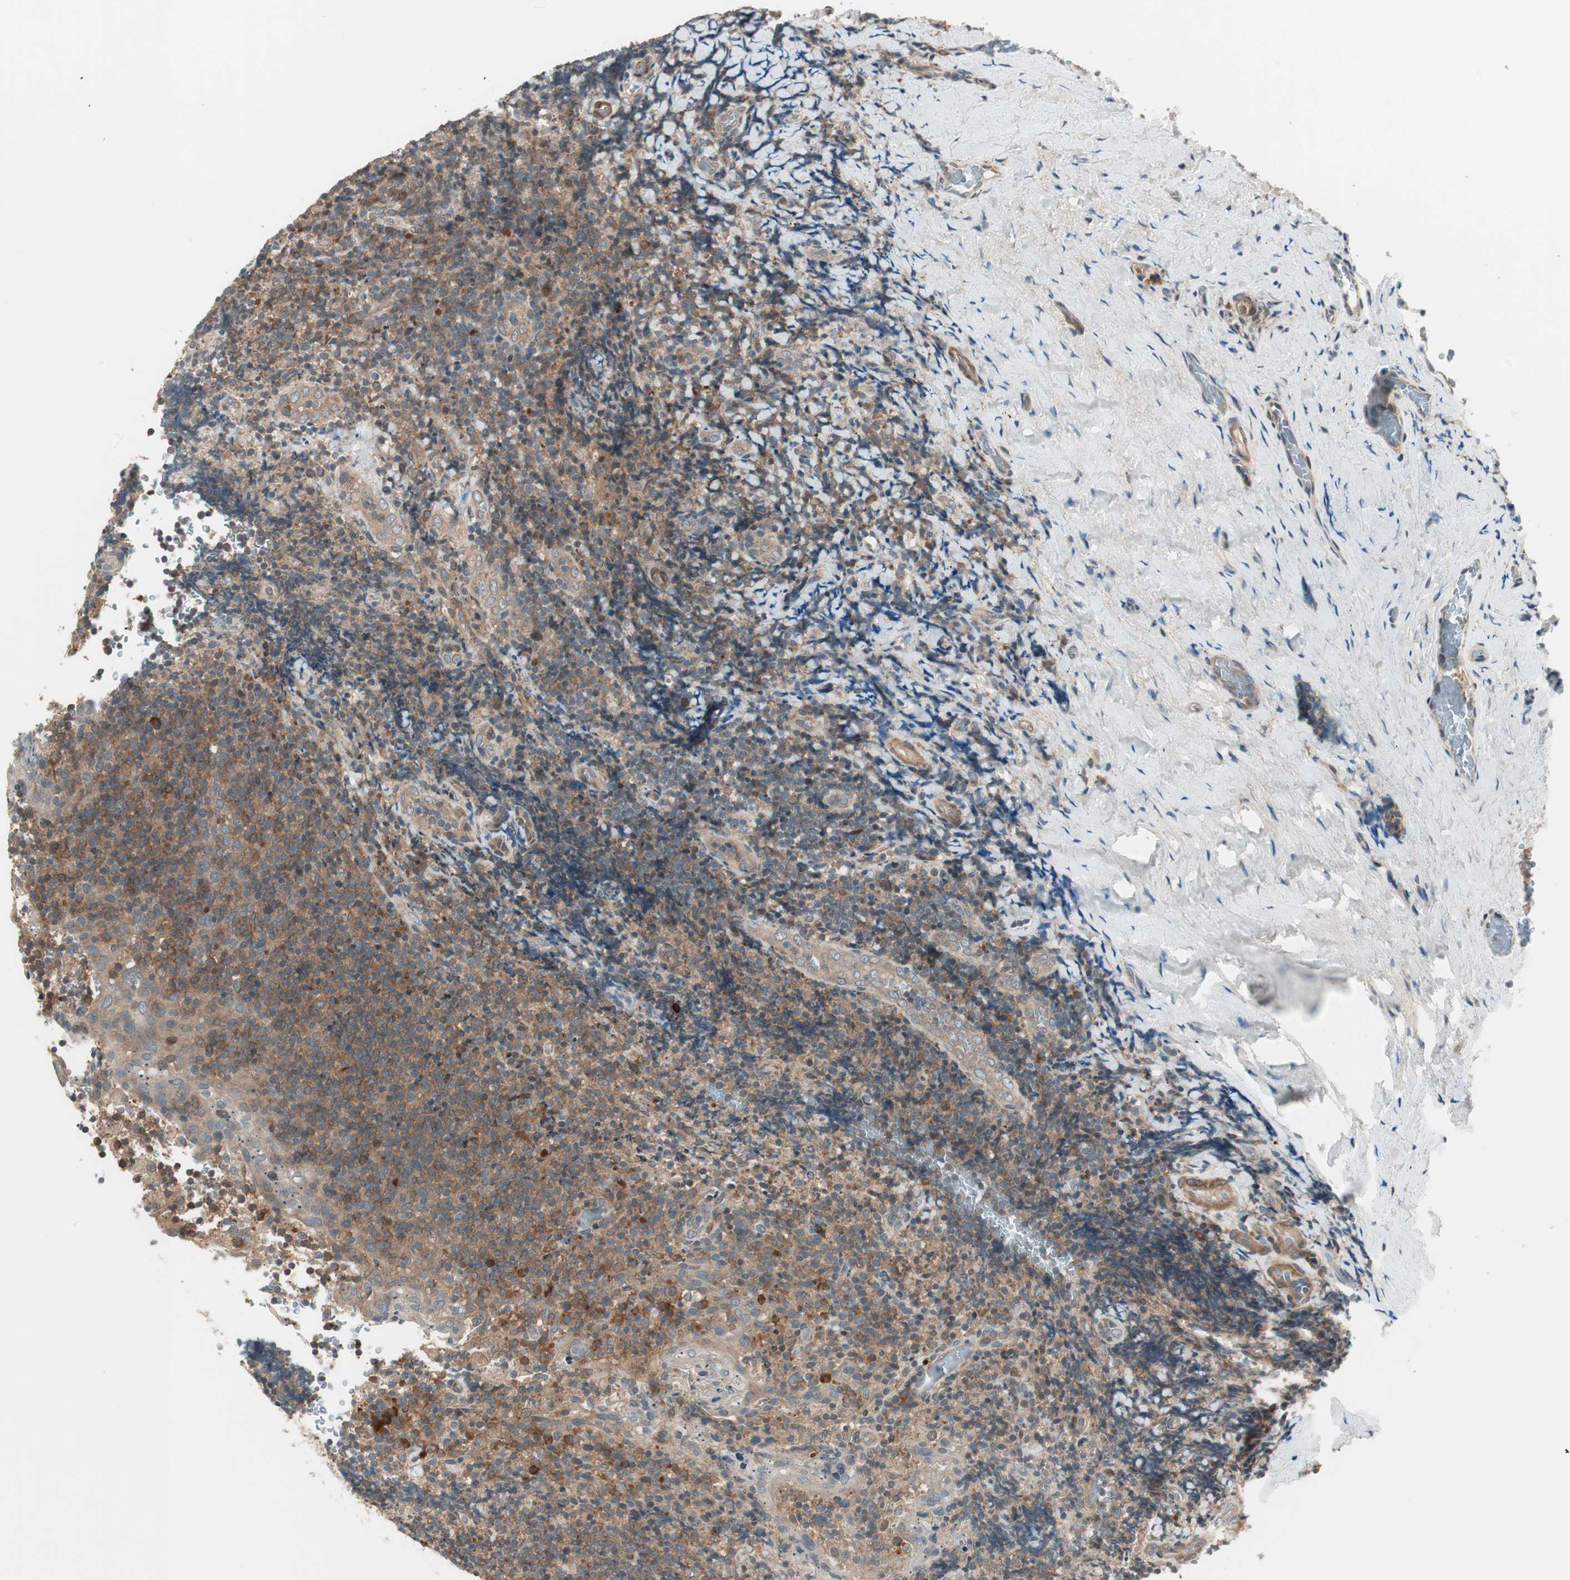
{"staining": {"intensity": "weak", "quantity": "25%-75%", "location": "cytoplasmic/membranous"}, "tissue": "lymphoma", "cell_type": "Tumor cells", "image_type": "cancer", "snomed": [{"axis": "morphology", "description": "Malignant lymphoma, non-Hodgkin's type, High grade"}, {"axis": "topography", "description": "Tonsil"}], "caption": "High-magnification brightfield microscopy of malignant lymphoma, non-Hodgkin's type (high-grade) stained with DAB (brown) and counterstained with hematoxylin (blue). tumor cells exhibit weak cytoplasmic/membranous expression is appreciated in approximately25%-75% of cells.", "gene": "SFRP1", "patient": {"sex": "female", "age": 36}}